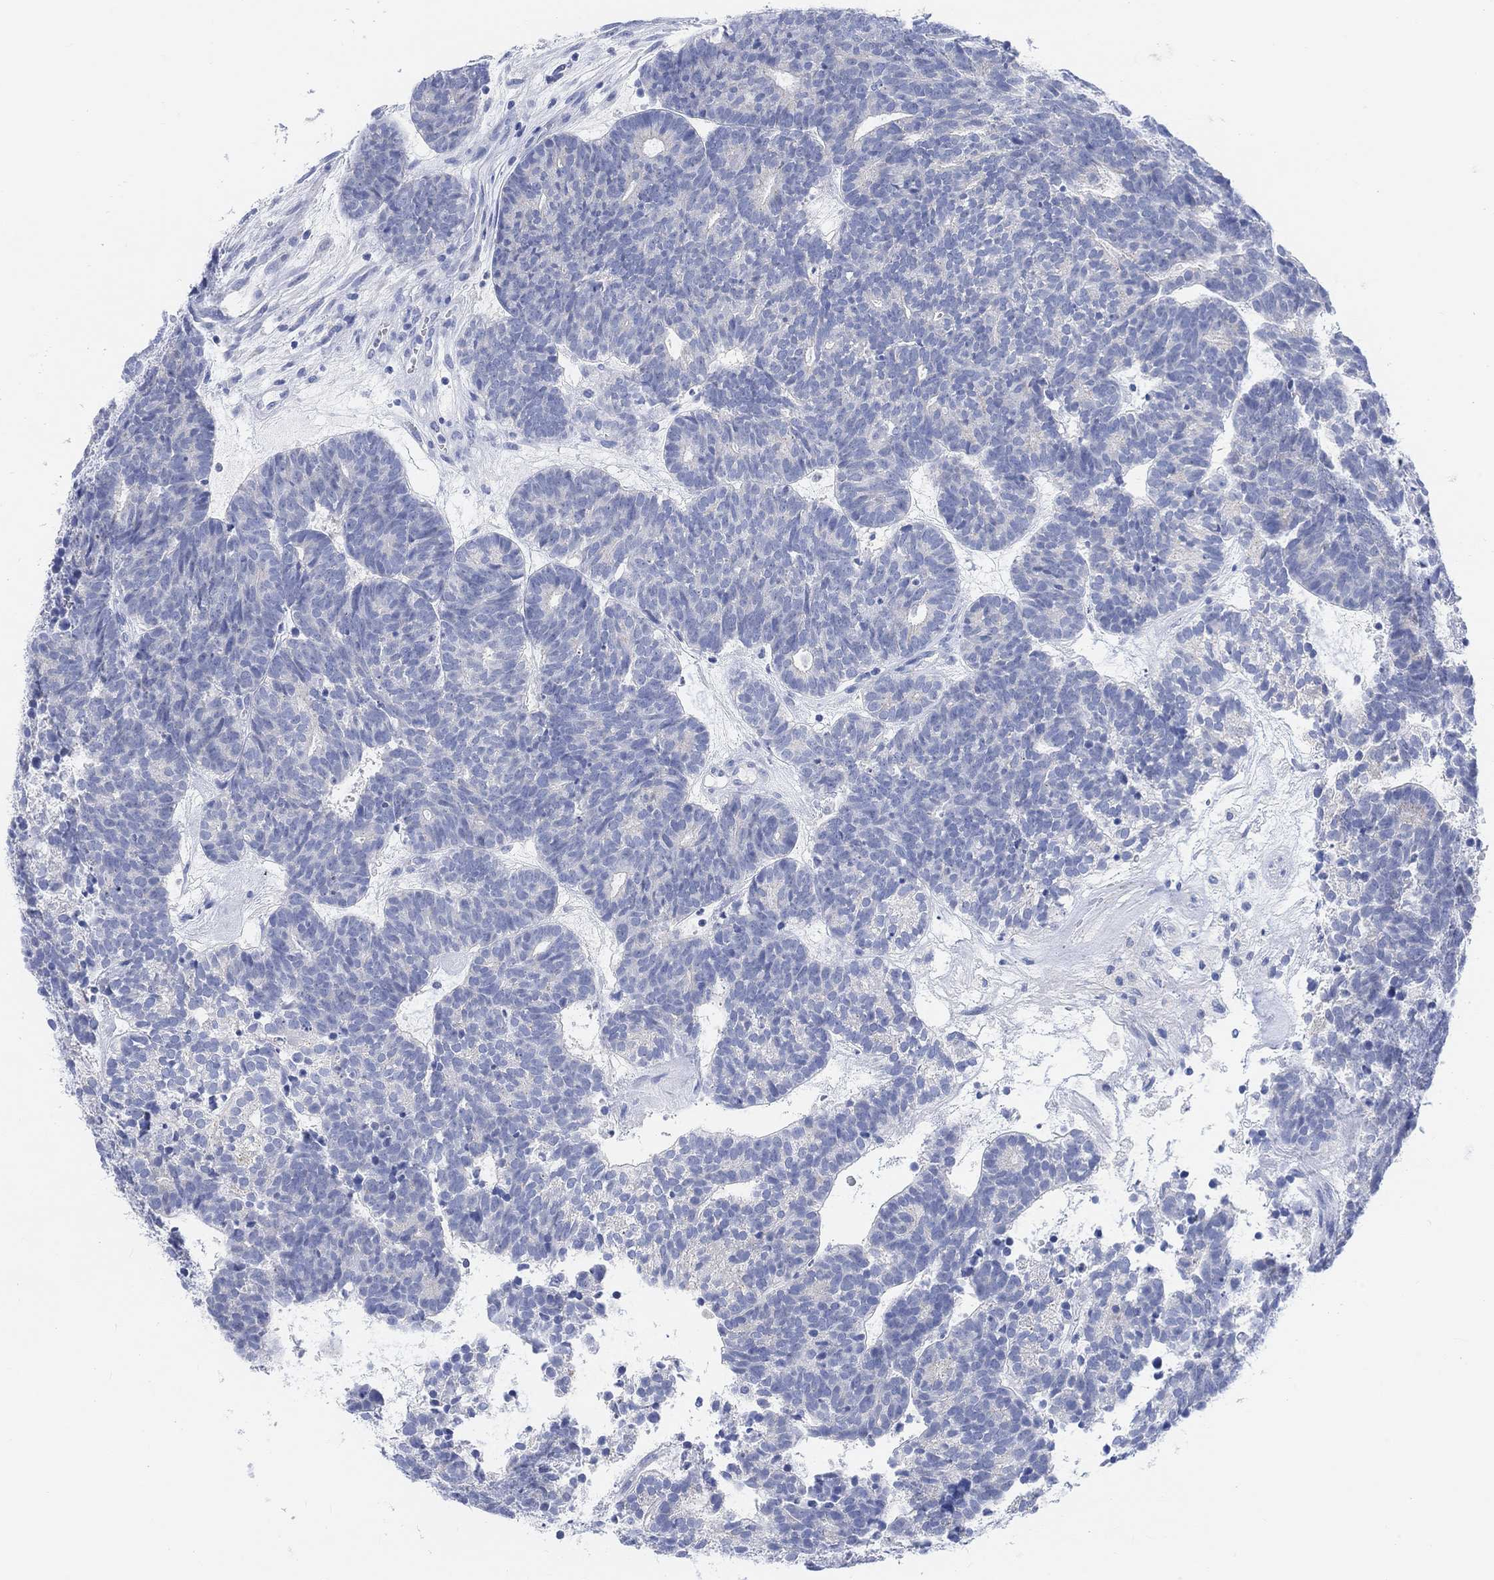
{"staining": {"intensity": "negative", "quantity": "none", "location": "none"}, "tissue": "head and neck cancer", "cell_type": "Tumor cells", "image_type": "cancer", "snomed": [{"axis": "morphology", "description": "Adenocarcinoma, NOS"}, {"axis": "topography", "description": "Head-Neck"}], "caption": "Human adenocarcinoma (head and neck) stained for a protein using immunohistochemistry (IHC) displays no expression in tumor cells.", "gene": "ENO4", "patient": {"sex": "female", "age": 81}}